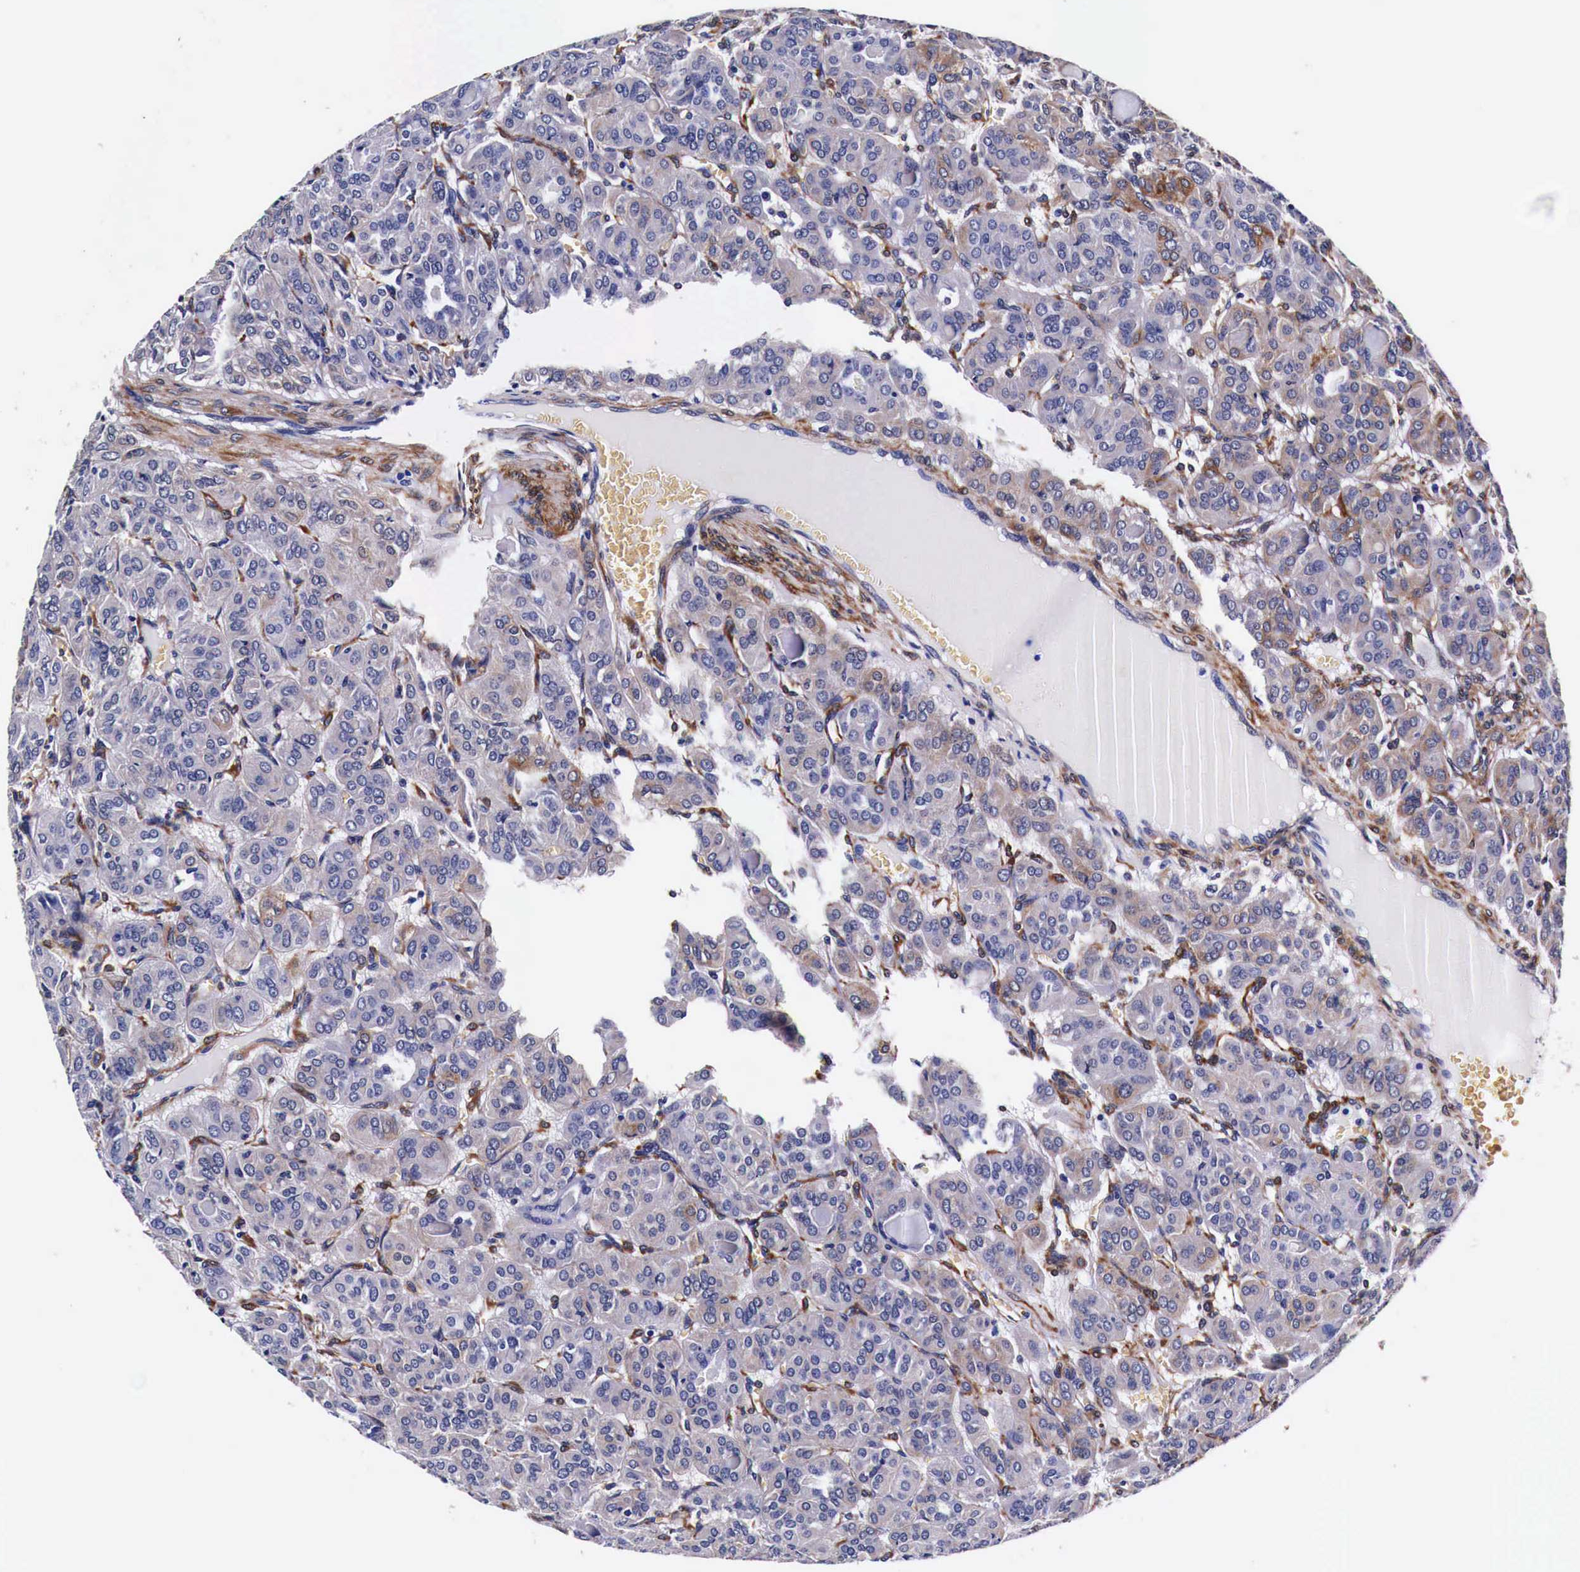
{"staining": {"intensity": "negative", "quantity": "none", "location": "none"}, "tissue": "thyroid cancer", "cell_type": "Tumor cells", "image_type": "cancer", "snomed": [{"axis": "morphology", "description": "Follicular adenoma carcinoma, NOS"}, {"axis": "topography", "description": "Thyroid gland"}], "caption": "The micrograph shows no significant expression in tumor cells of thyroid cancer (follicular adenoma carcinoma).", "gene": "HSPB1", "patient": {"sex": "female", "age": 71}}